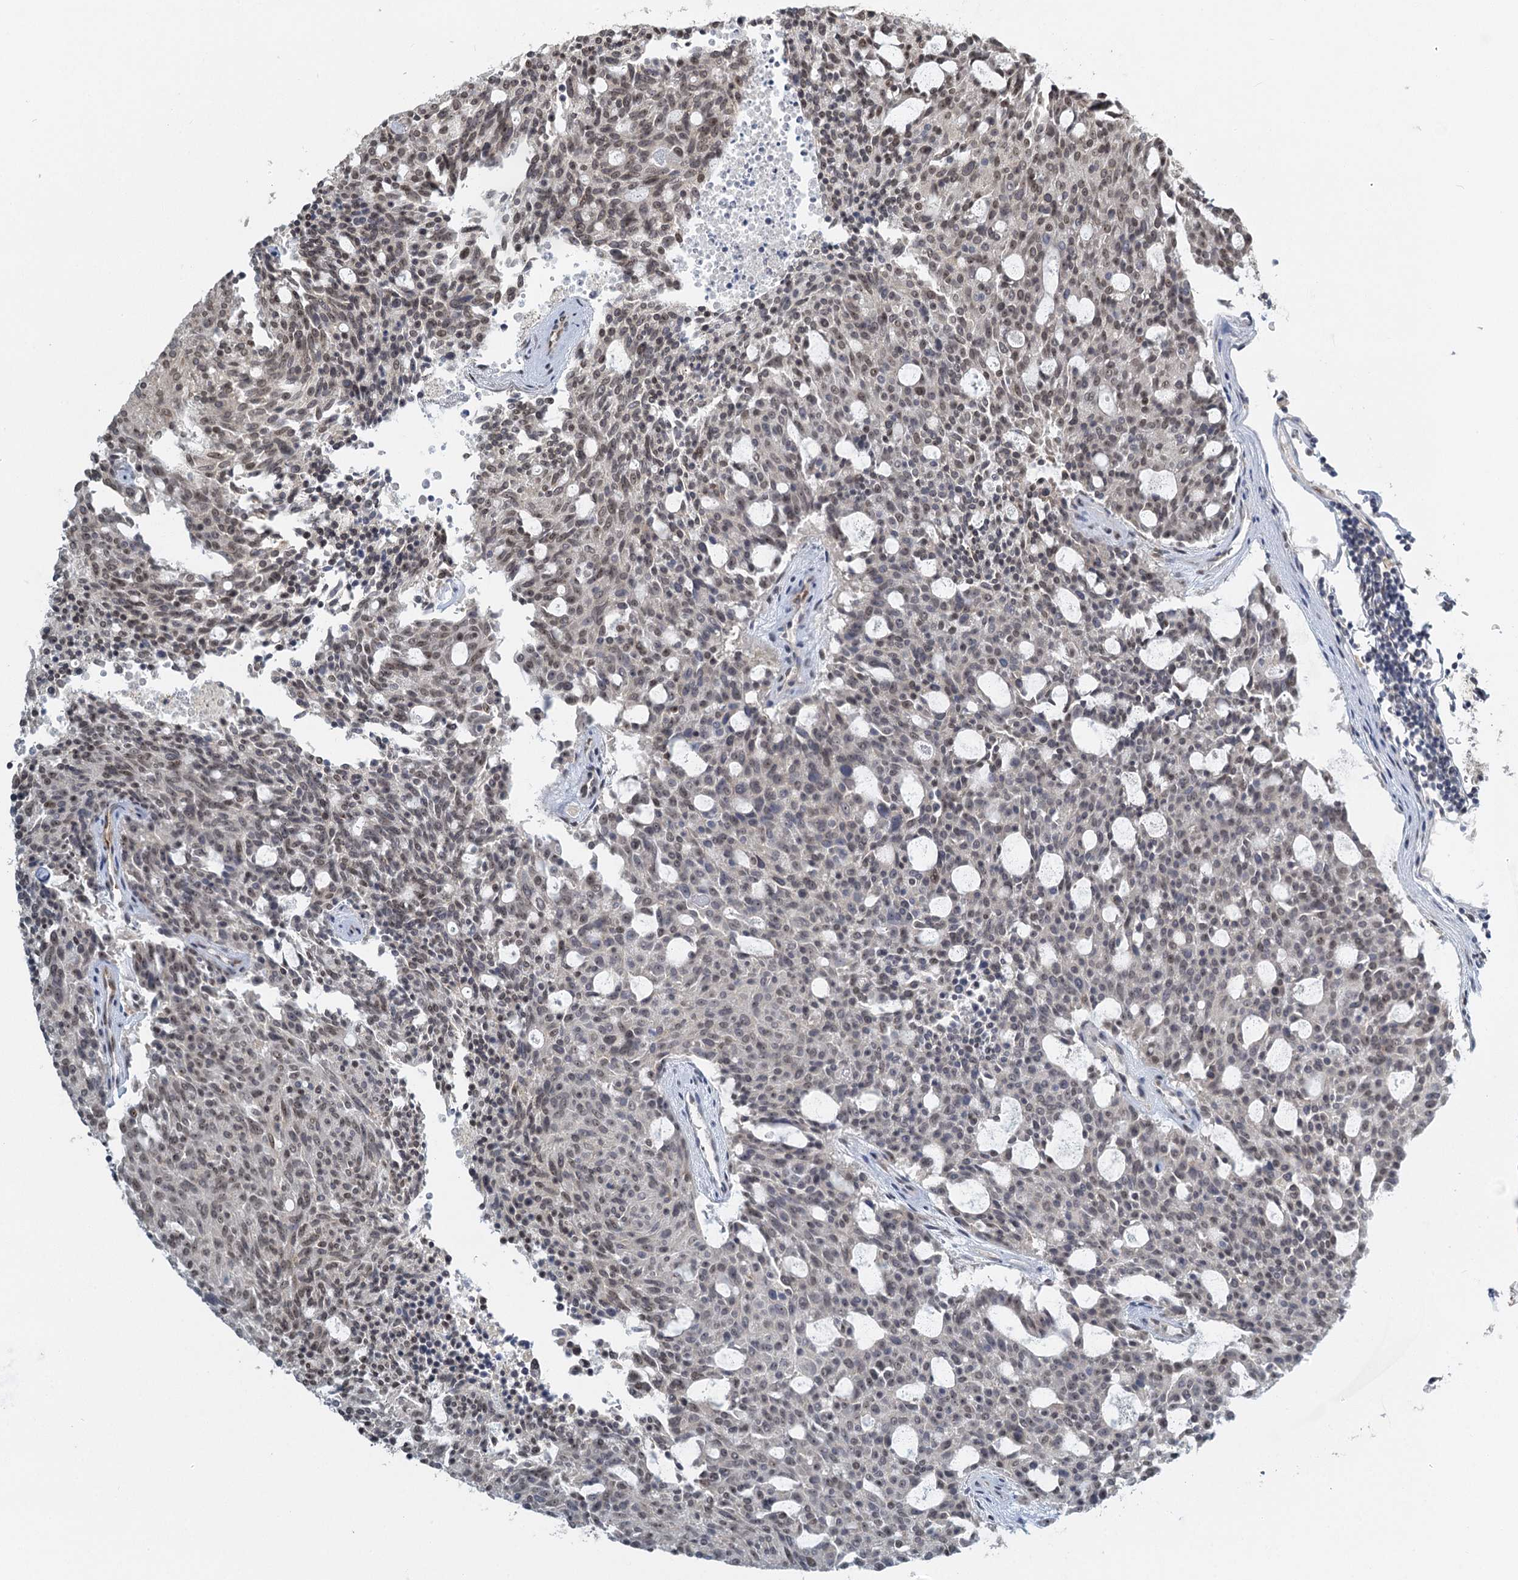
{"staining": {"intensity": "weak", "quantity": "25%-75%", "location": "nuclear"}, "tissue": "carcinoid", "cell_type": "Tumor cells", "image_type": "cancer", "snomed": [{"axis": "morphology", "description": "Carcinoid, malignant, NOS"}, {"axis": "topography", "description": "Pancreas"}], "caption": "Carcinoid tissue reveals weak nuclear positivity in about 25%-75% of tumor cells", "gene": "TREX1", "patient": {"sex": "female", "age": 54}}